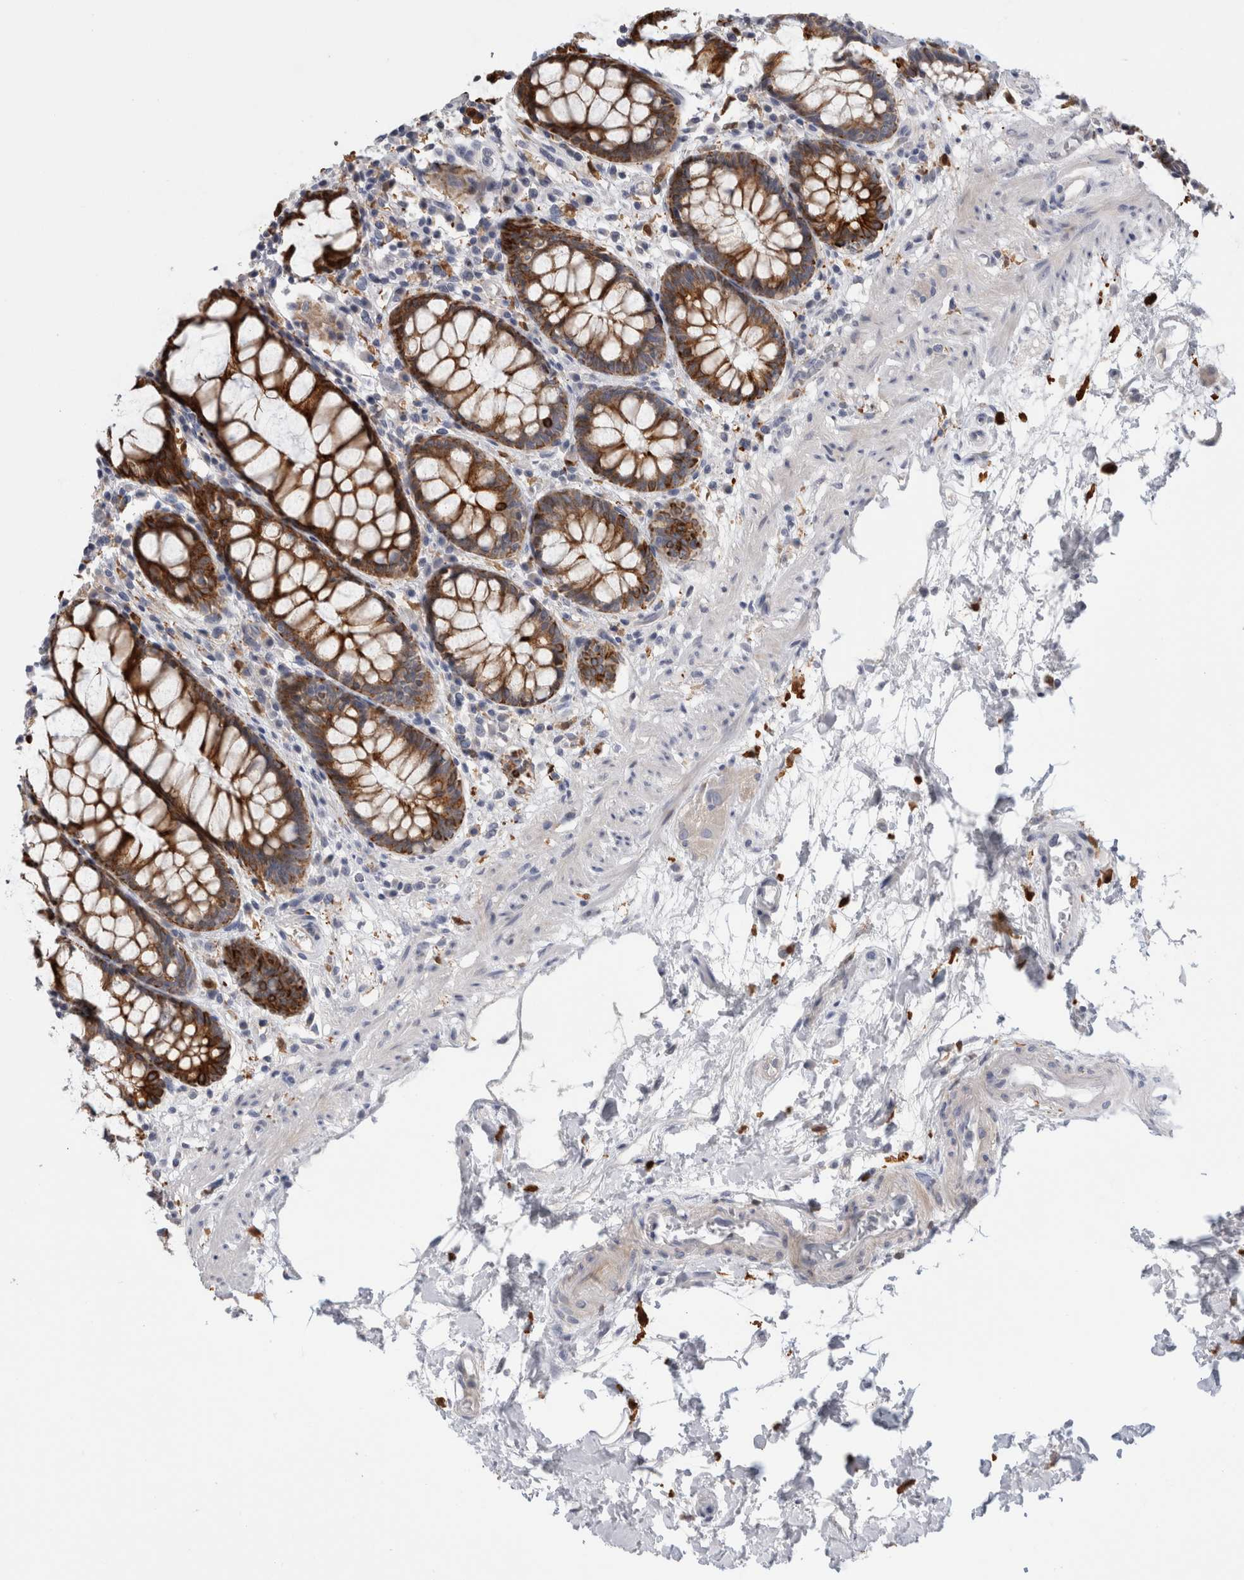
{"staining": {"intensity": "strong", "quantity": ">75%", "location": "cytoplasmic/membranous"}, "tissue": "rectum", "cell_type": "Glandular cells", "image_type": "normal", "snomed": [{"axis": "morphology", "description": "Normal tissue, NOS"}, {"axis": "topography", "description": "Rectum"}], "caption": "IHC image of benign rectum: human rectum stained using immunohistochemistry (IHC) reveals high levels of strong protein expression localized specifically in the cytoplasmic/membranous of glandular cells, appearing as a cytoplasmic/membranous brown color.", "gene": "SLC20A2", "patient": {"sex": "male", "age": 64}}